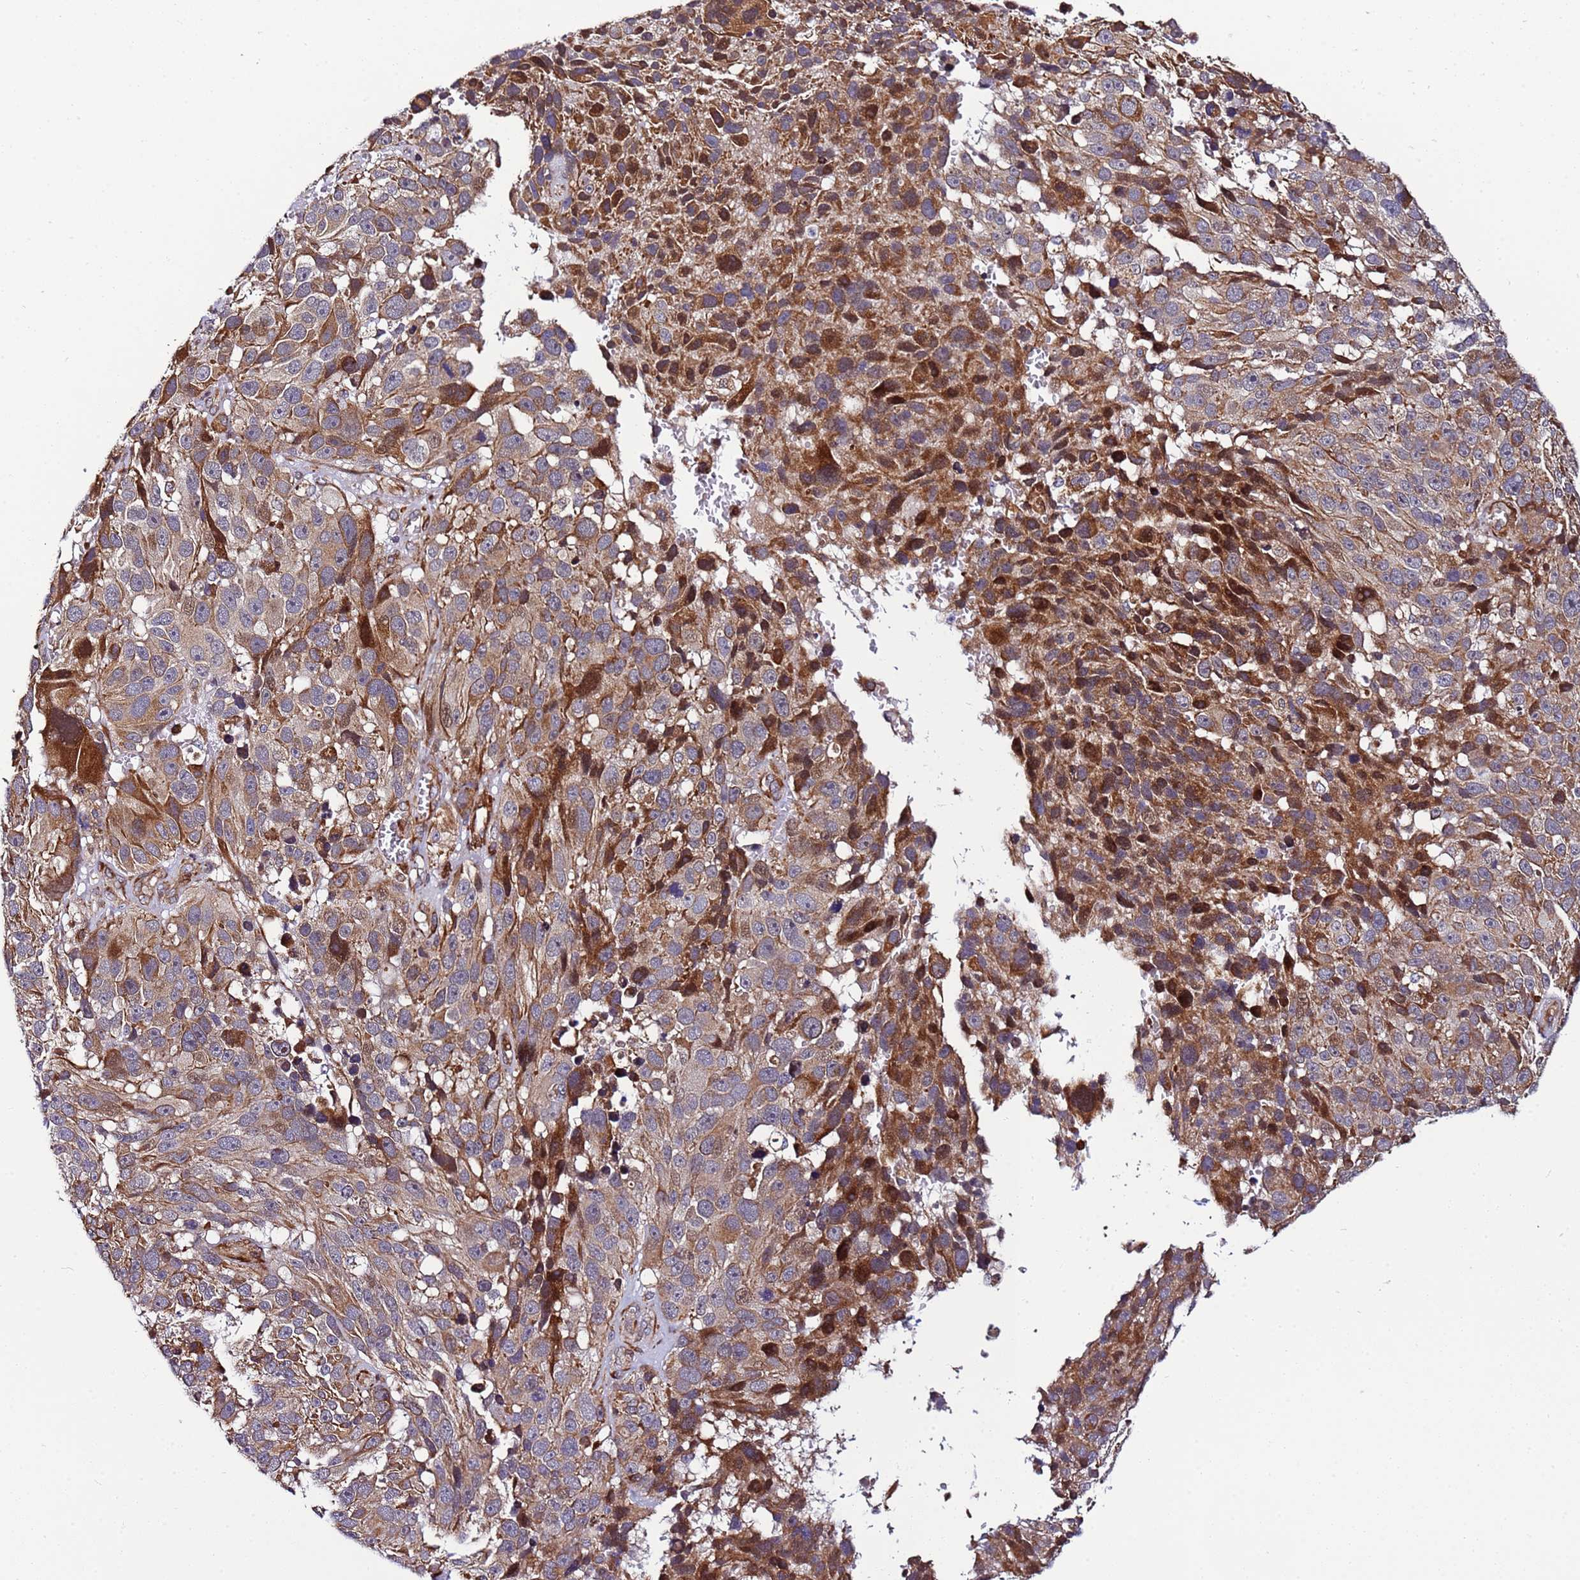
{"staining": {"intensity": "strong", "quantity": "25%-75%", "location": "cytoplasmic/membranous"}, "tissue": "melanoma", "cell_type": "Tumor cells", "image_type": "cancer", "snomed": [{"axis": "morphology", "description": "Malignant melanoma, NOS"}, {"axis": "topography", "description": "Skin"}], "caption": "Immunohistochemical staining of malignant melanoma demonstrates high levels of strong cytoplasmic/membranous positivity in about 25%-75% of tumor cells.", "gene": "MCRIP1", "patient": {"sex": "male", "age": 84}}